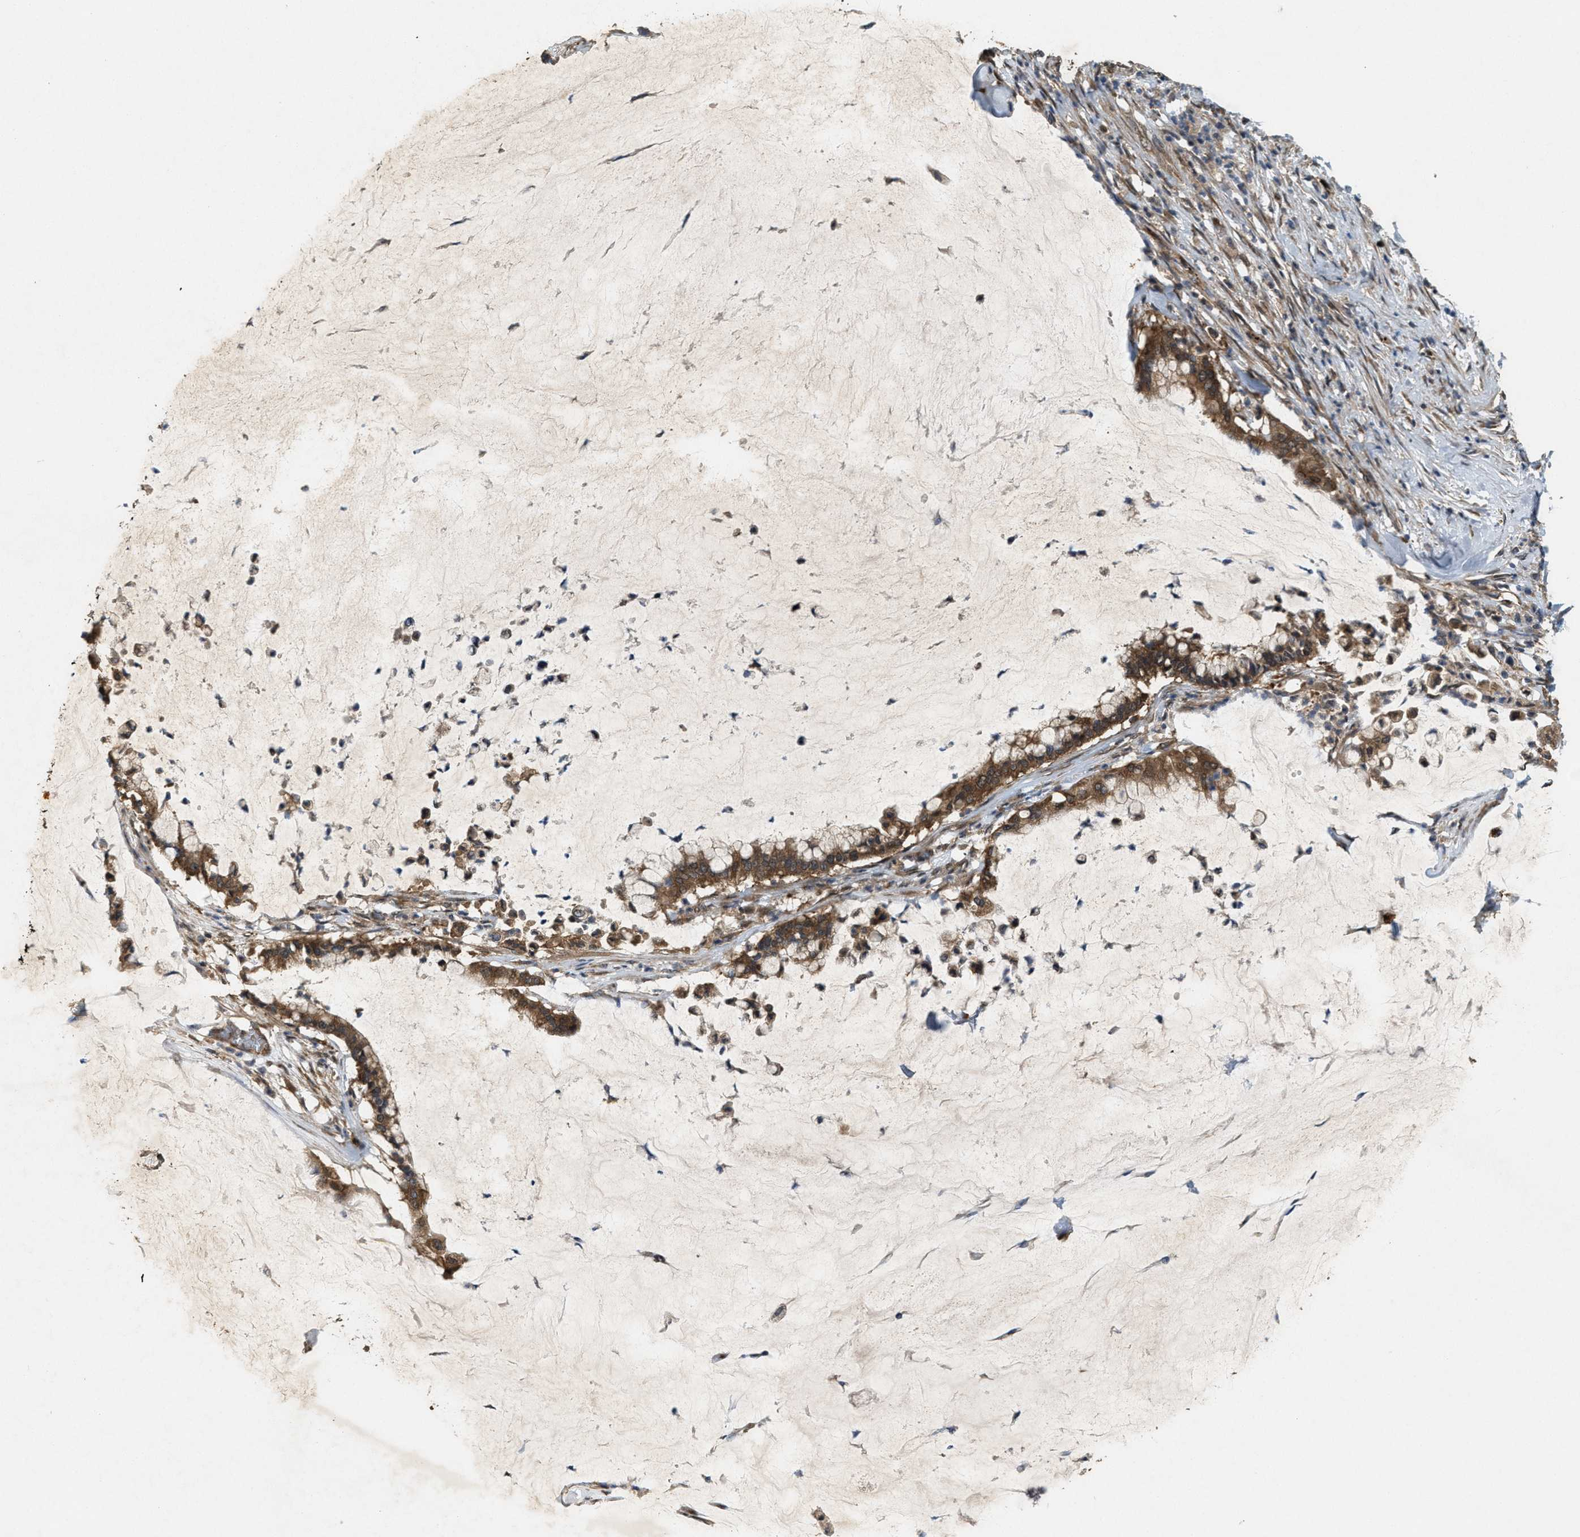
{"staining": {"intensity": "moderate", "quantity": ">75%", "location": "cytoplasmic/membranous"}, "tissue": "pancreatic cancer", "cell_type": "Tumor cells", "image_type": "cancer", "snomed": [{"axis": "morphology", "description": "Adenocarcinoma, NOS"}, {"axis": "topography", "description": "Pancreas"}], "caption": "Tumor cells demonstrate medium levels of moderate cytoplasmic/membranous expression in about >75% of cells in pancreatic cancer (adenocarcinoma).", "gene": "ARHGEF5", "patient": {"sex": "male", "age": 41}}